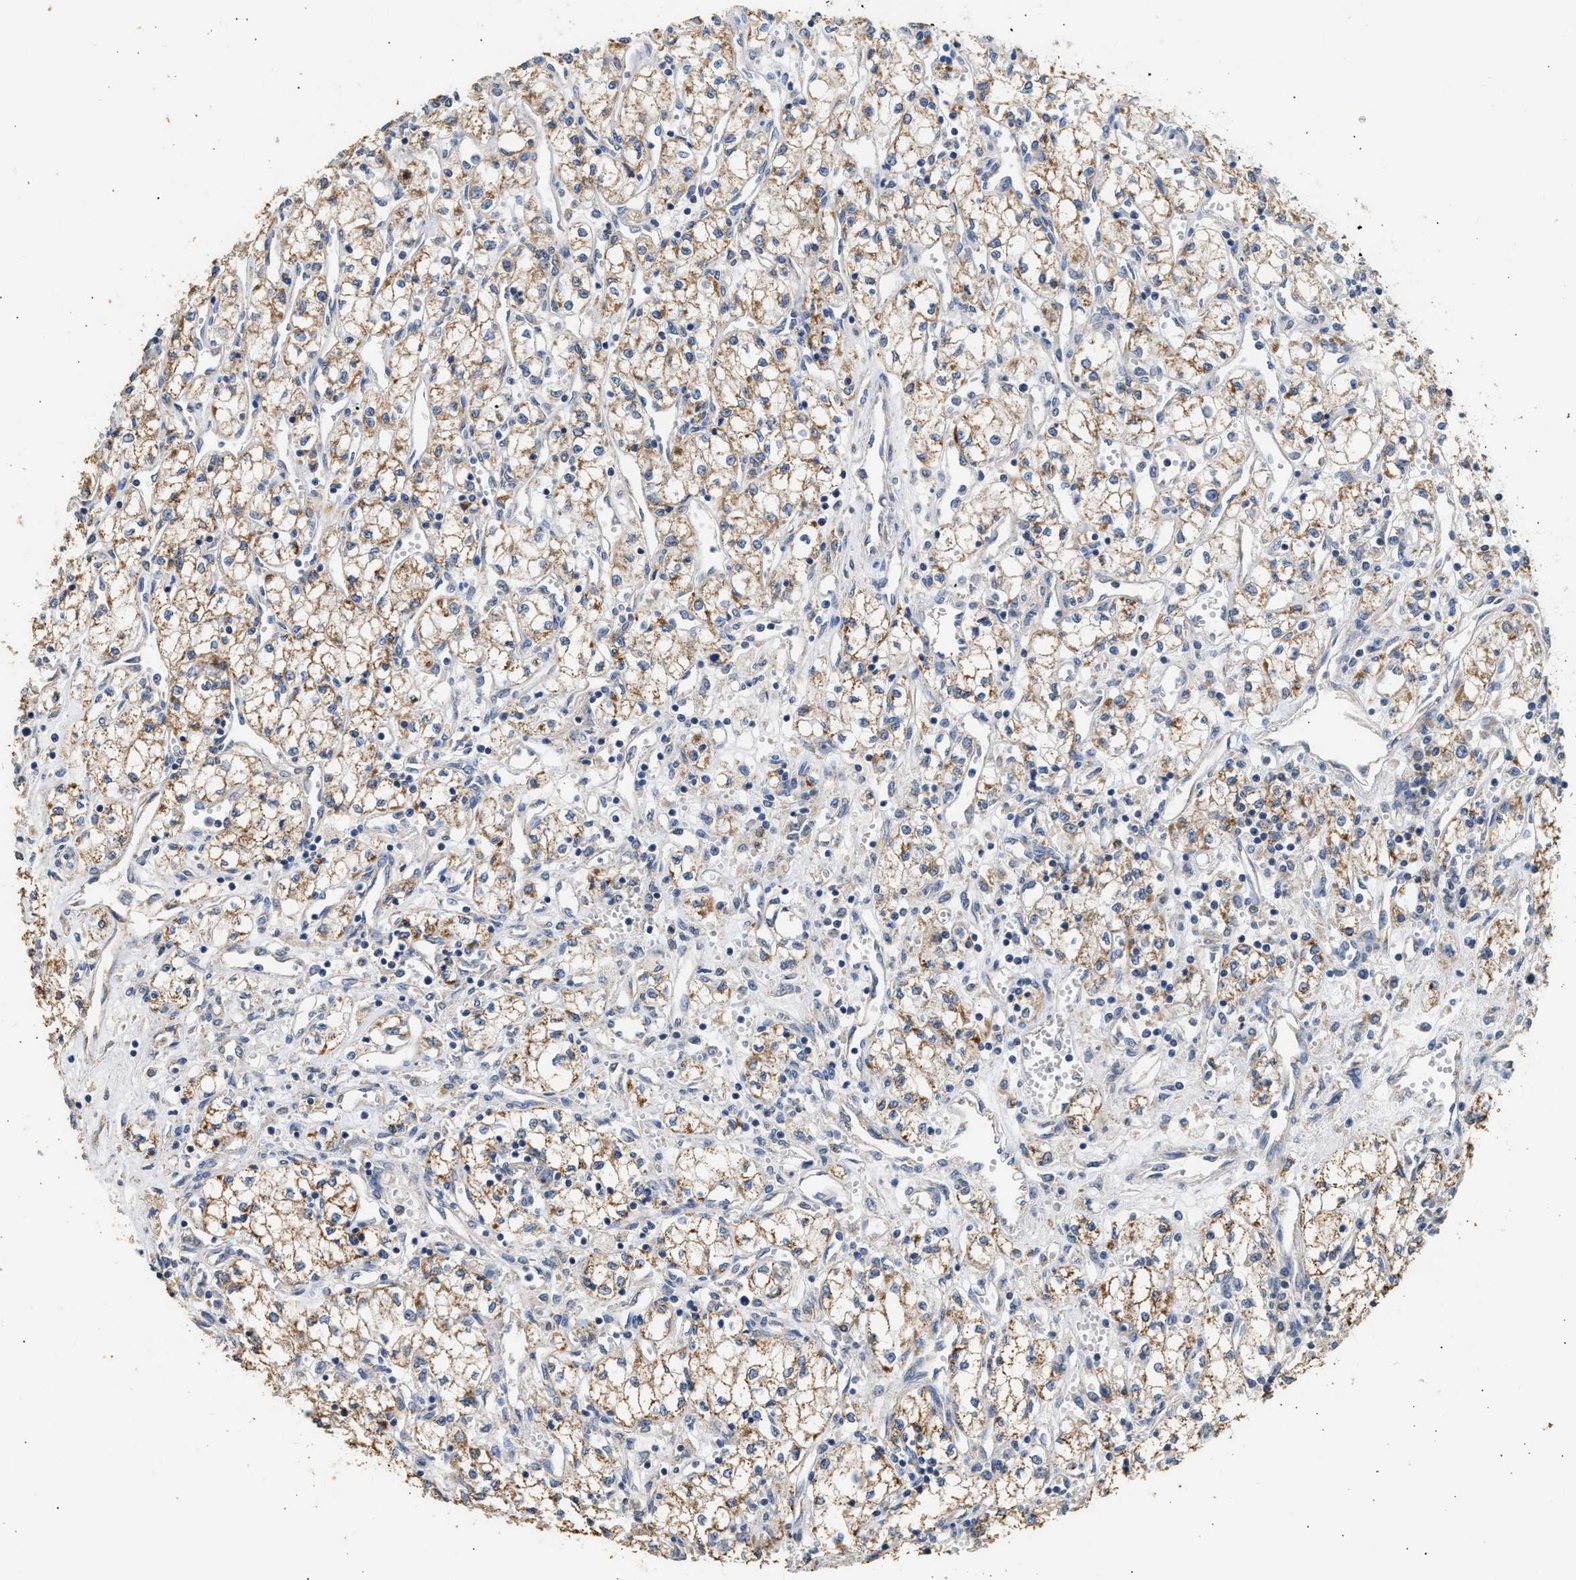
{"staining": {"intensity": "moderate", "quantity": ">75%", "location": "cytoplasmic/membranous"}, "tissue": "renal cancer", "cell_type": "Tumor cells", "image_type": "cancer", "snomed": [{"axis": "morphology", "description": "Adenocarcinoma, NOS"}, {"axis": "topography", "description": "Kidney"}], "caption": "Human renal cancer (adenocarcinoma) stained with a protein marker demonstrates moderate staining in tumor cells.", "gene": "WDR31", "patient": {"sex": "male", "age": 59}}